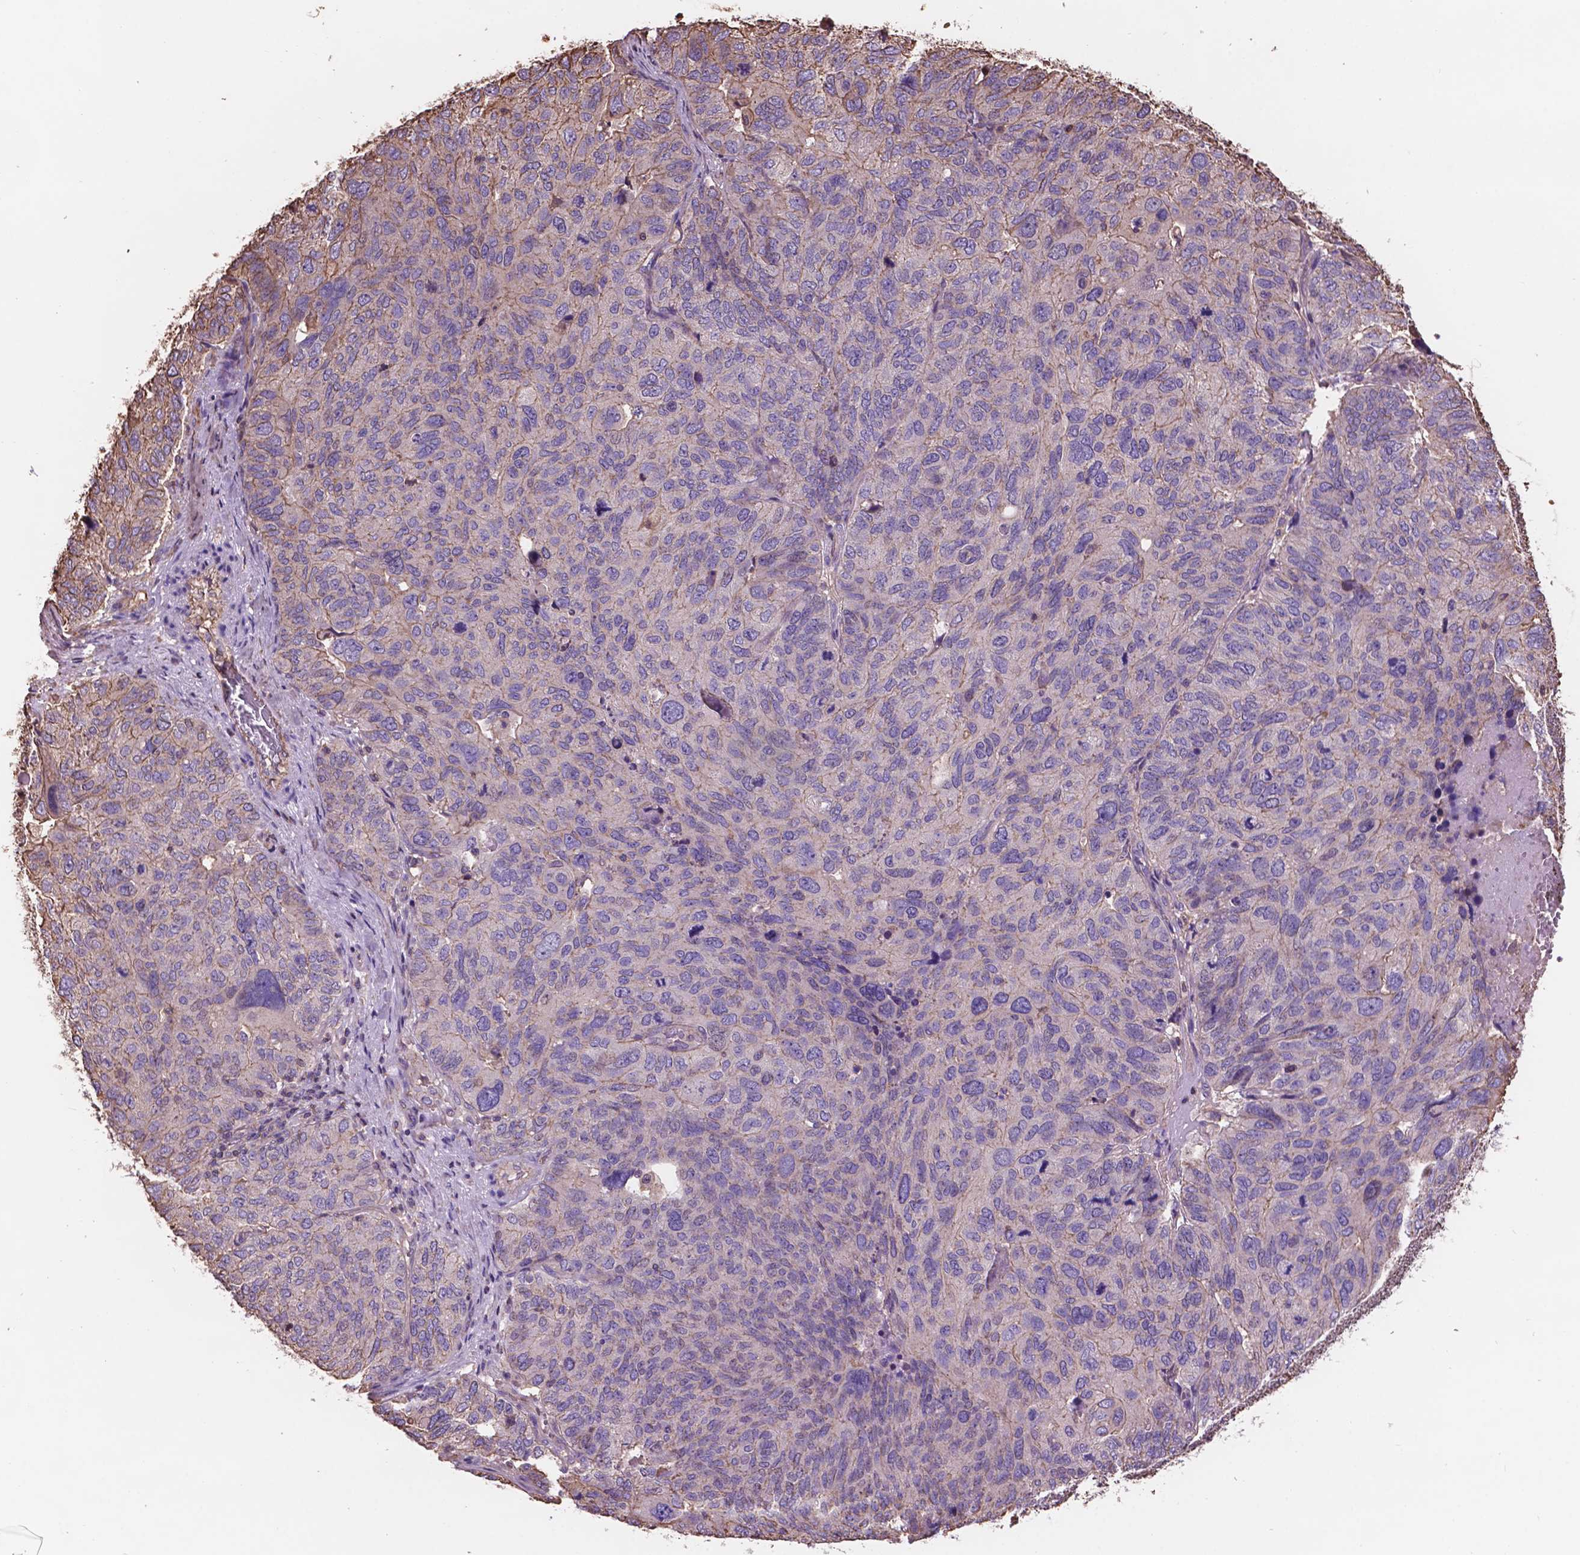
{"staining": {"intensity": "moderate", "quantity": "<25%", "location": "cytoplasmic/membranous"}, "tissue": "ovarian cancer", "cell_type": "Tumor cells", "image_type": "cancer", "snomed": [{"axis": "morphology", "description": "Carcinoma, endometroid"}, {"axis": "topography", "description": "Ovary"}], "caption": "Immunohistochemistry of human ovarian endometroid carcinoma shows low levels of moderate cytoplasmic/membranous staining in approximately <25% of tumor cells.", "gene": "NIPA2", "patient": {"sex": "female", "age": 58}}